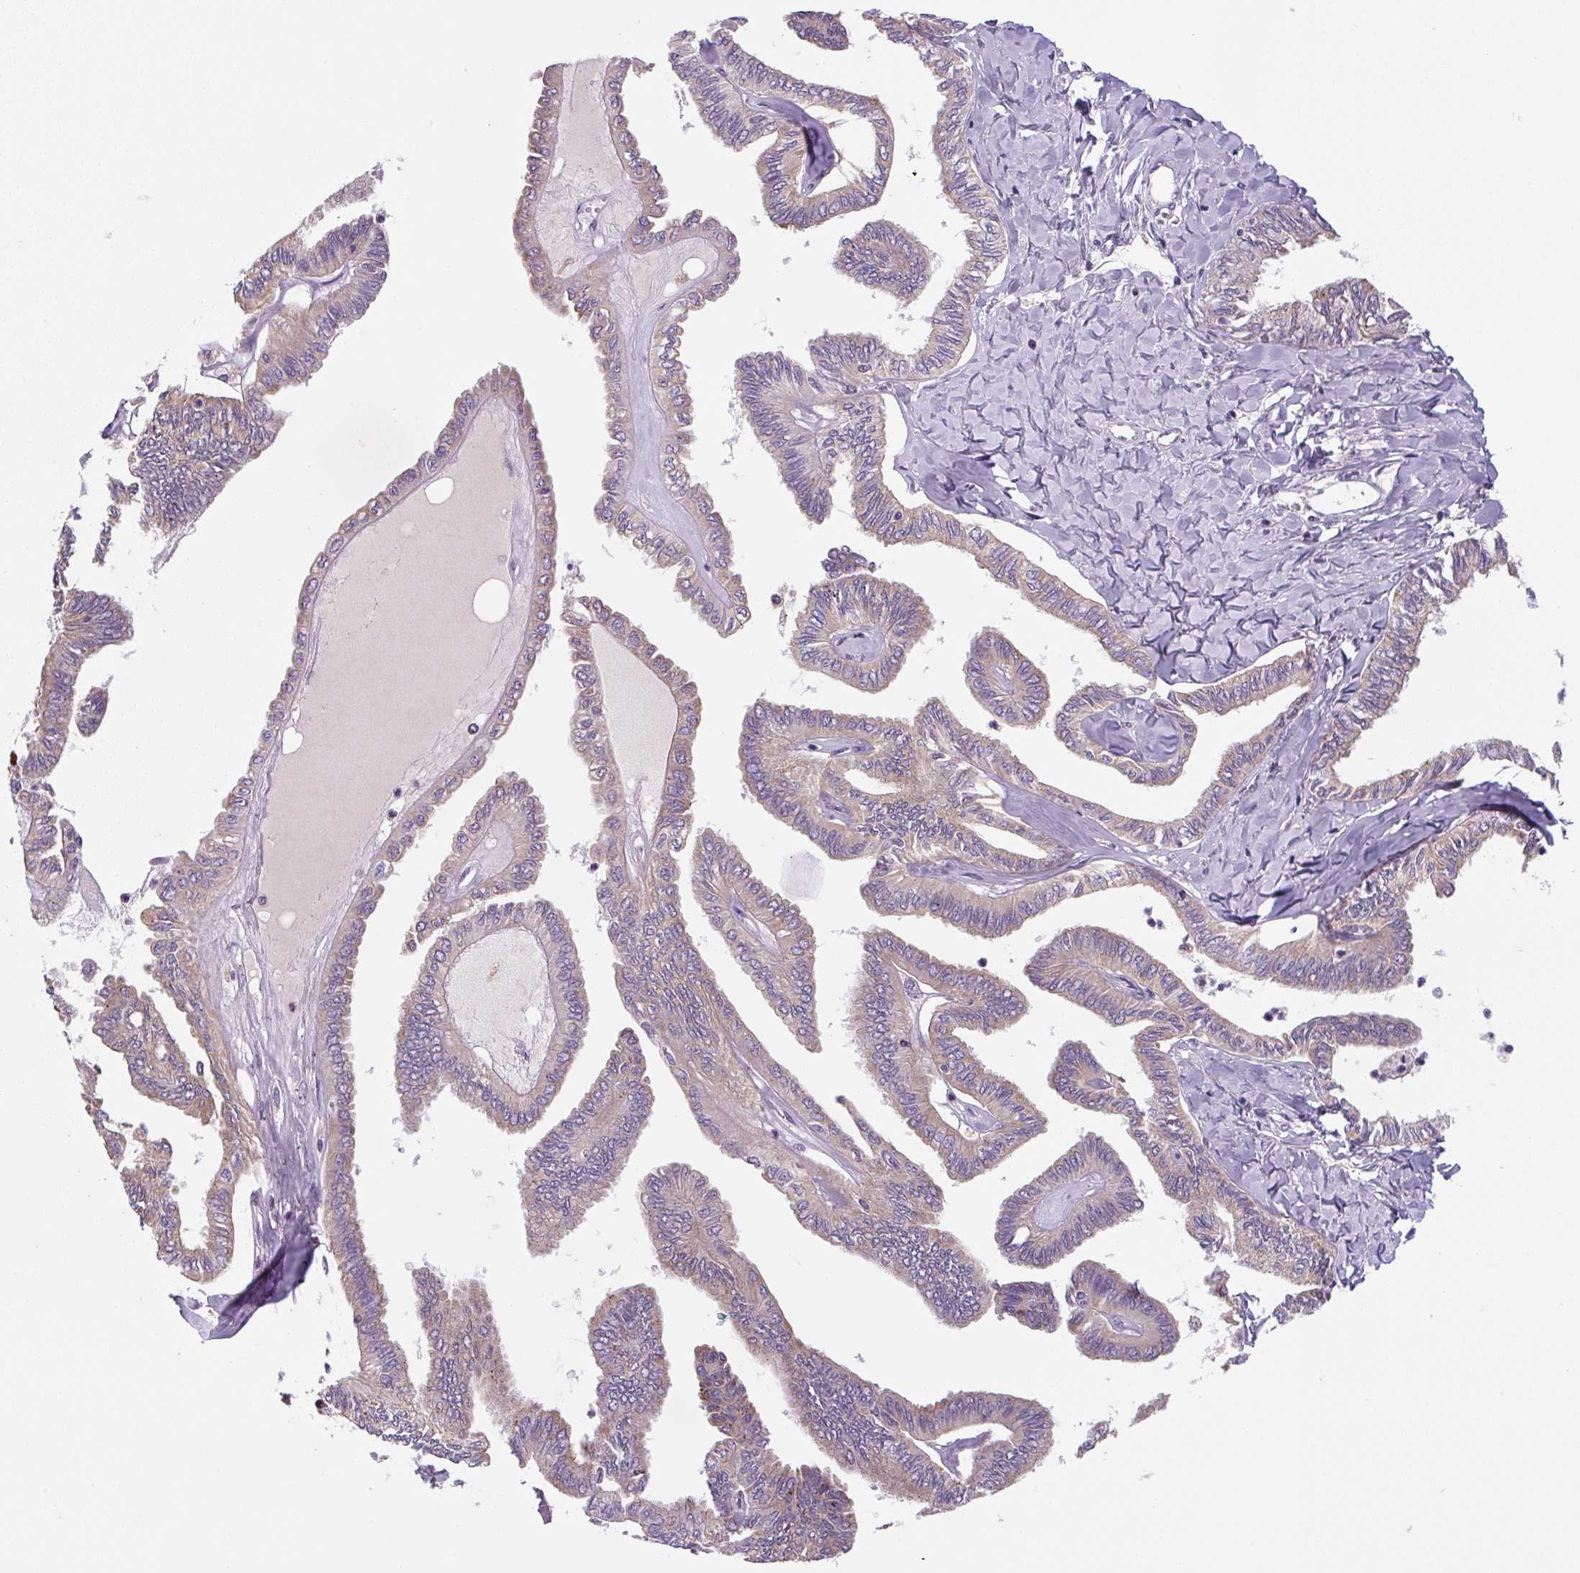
{"staining": {"intensity": "weak", "quantity": "25%-75%", "location": "cytoplasmic/membranous"}, "tissue": "ovarian cancer", "cell_type": "Tumor cells", "image_type": "cancer", "snomed": [{"axis": "morphology", "description": "Carcinoma, endometroid"}, {"axis": "topography", "description": "Ovary"}], "caption": "Ovarian cancer stained with a brown dye demonstrates weak cytoplasmic/membranous positive positivity in about 25%-75% of tumor cells.", "gene": "FZD5", "patient": {"sex": "female", "age": 70}}